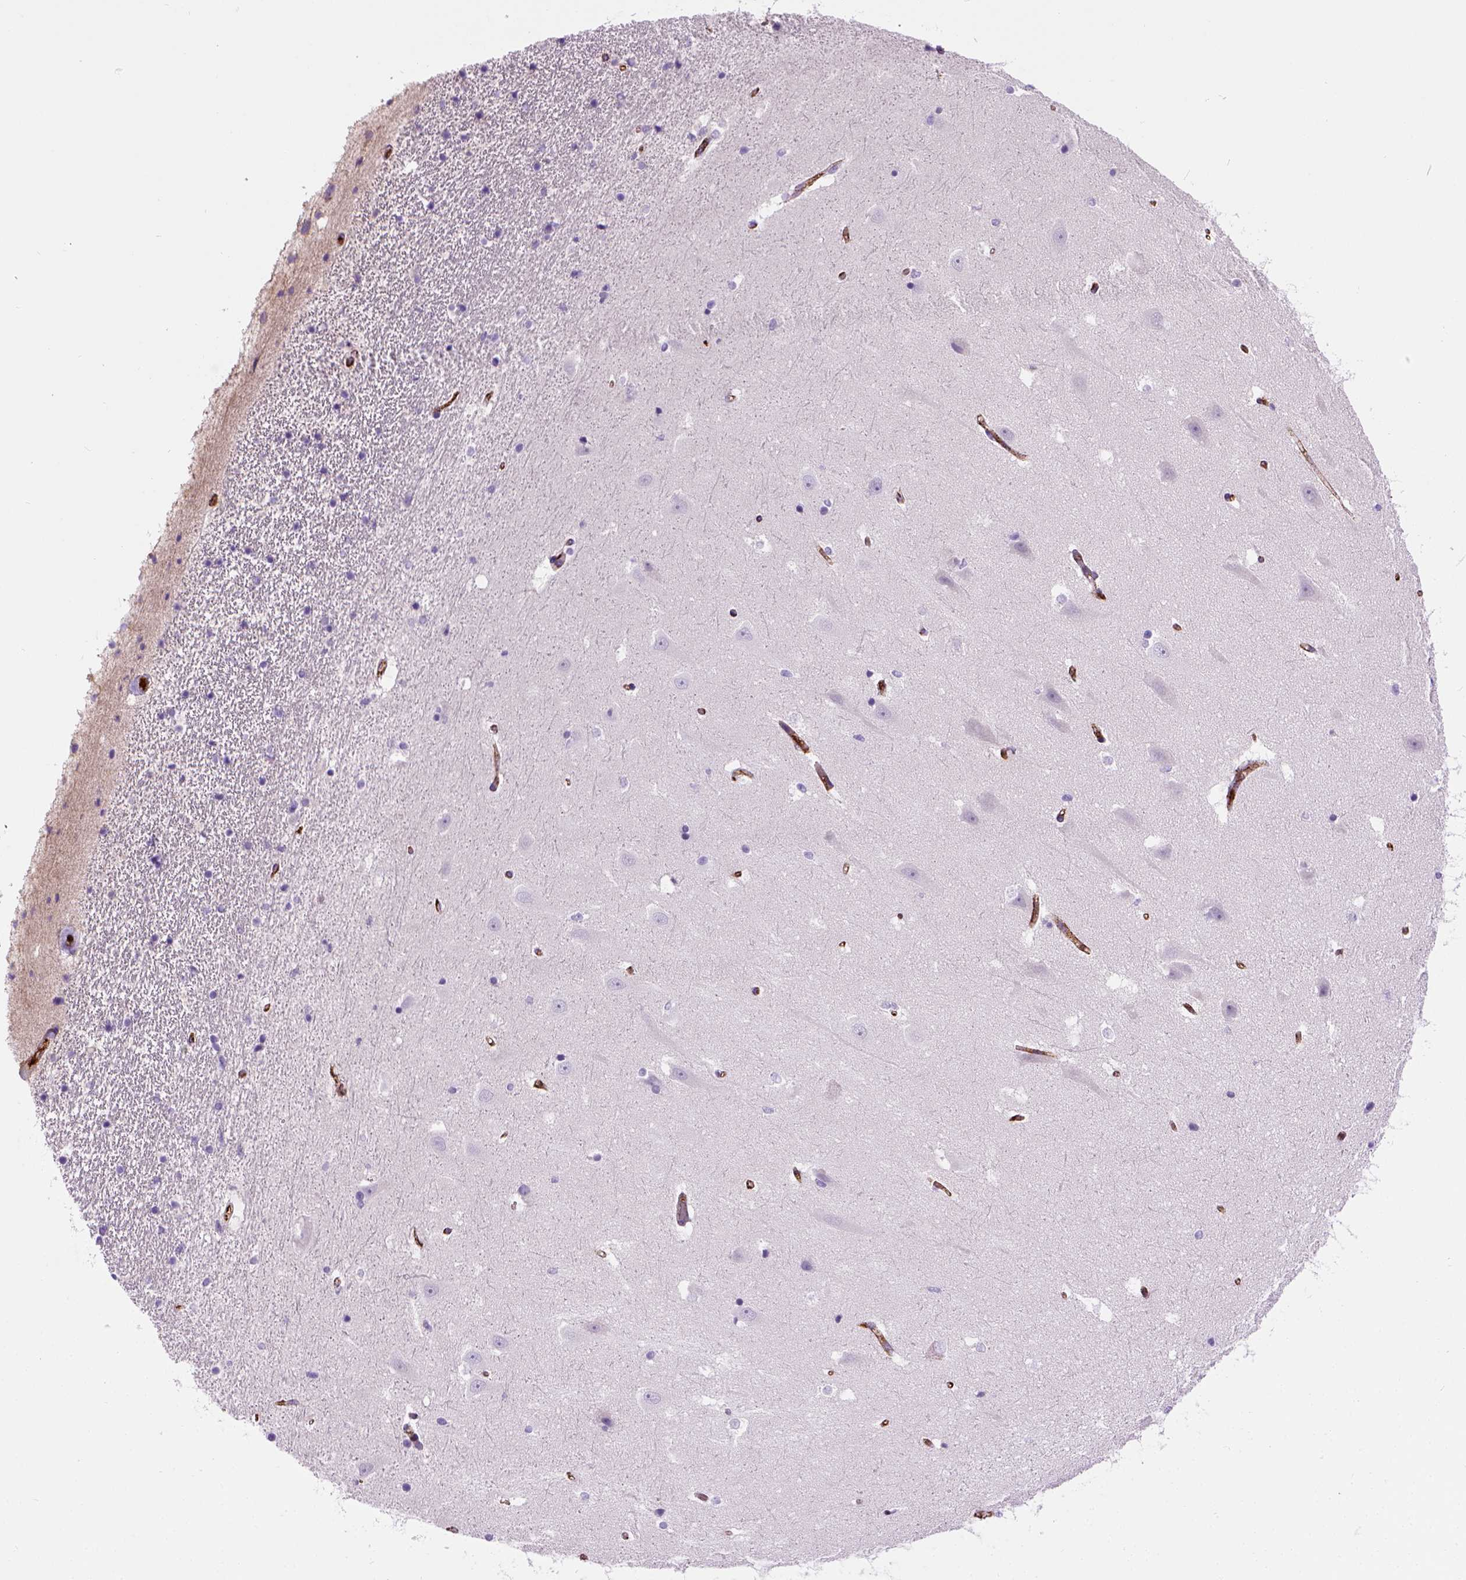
{"staining": {"intensity": "negative", "quantity": "none", "location": "none"}, "tissue": "hippocampus", "cell_type": "Glial cells", "image_type": "normal", "snomed": [{"axis": "morphology", "description": "Normal tissue, NOS"}, {"axis": "topography", "description": "Hippocampus"}], "caption": "IHC photomicrograph of unremarkable hippocampus: hippocampus stained with DAB (3,3'-diaminobenzidine) demonstrates no significant protein positivity in glial cells.", "gene": "VWF", "patient": {"sex": "male", "age": 44}}